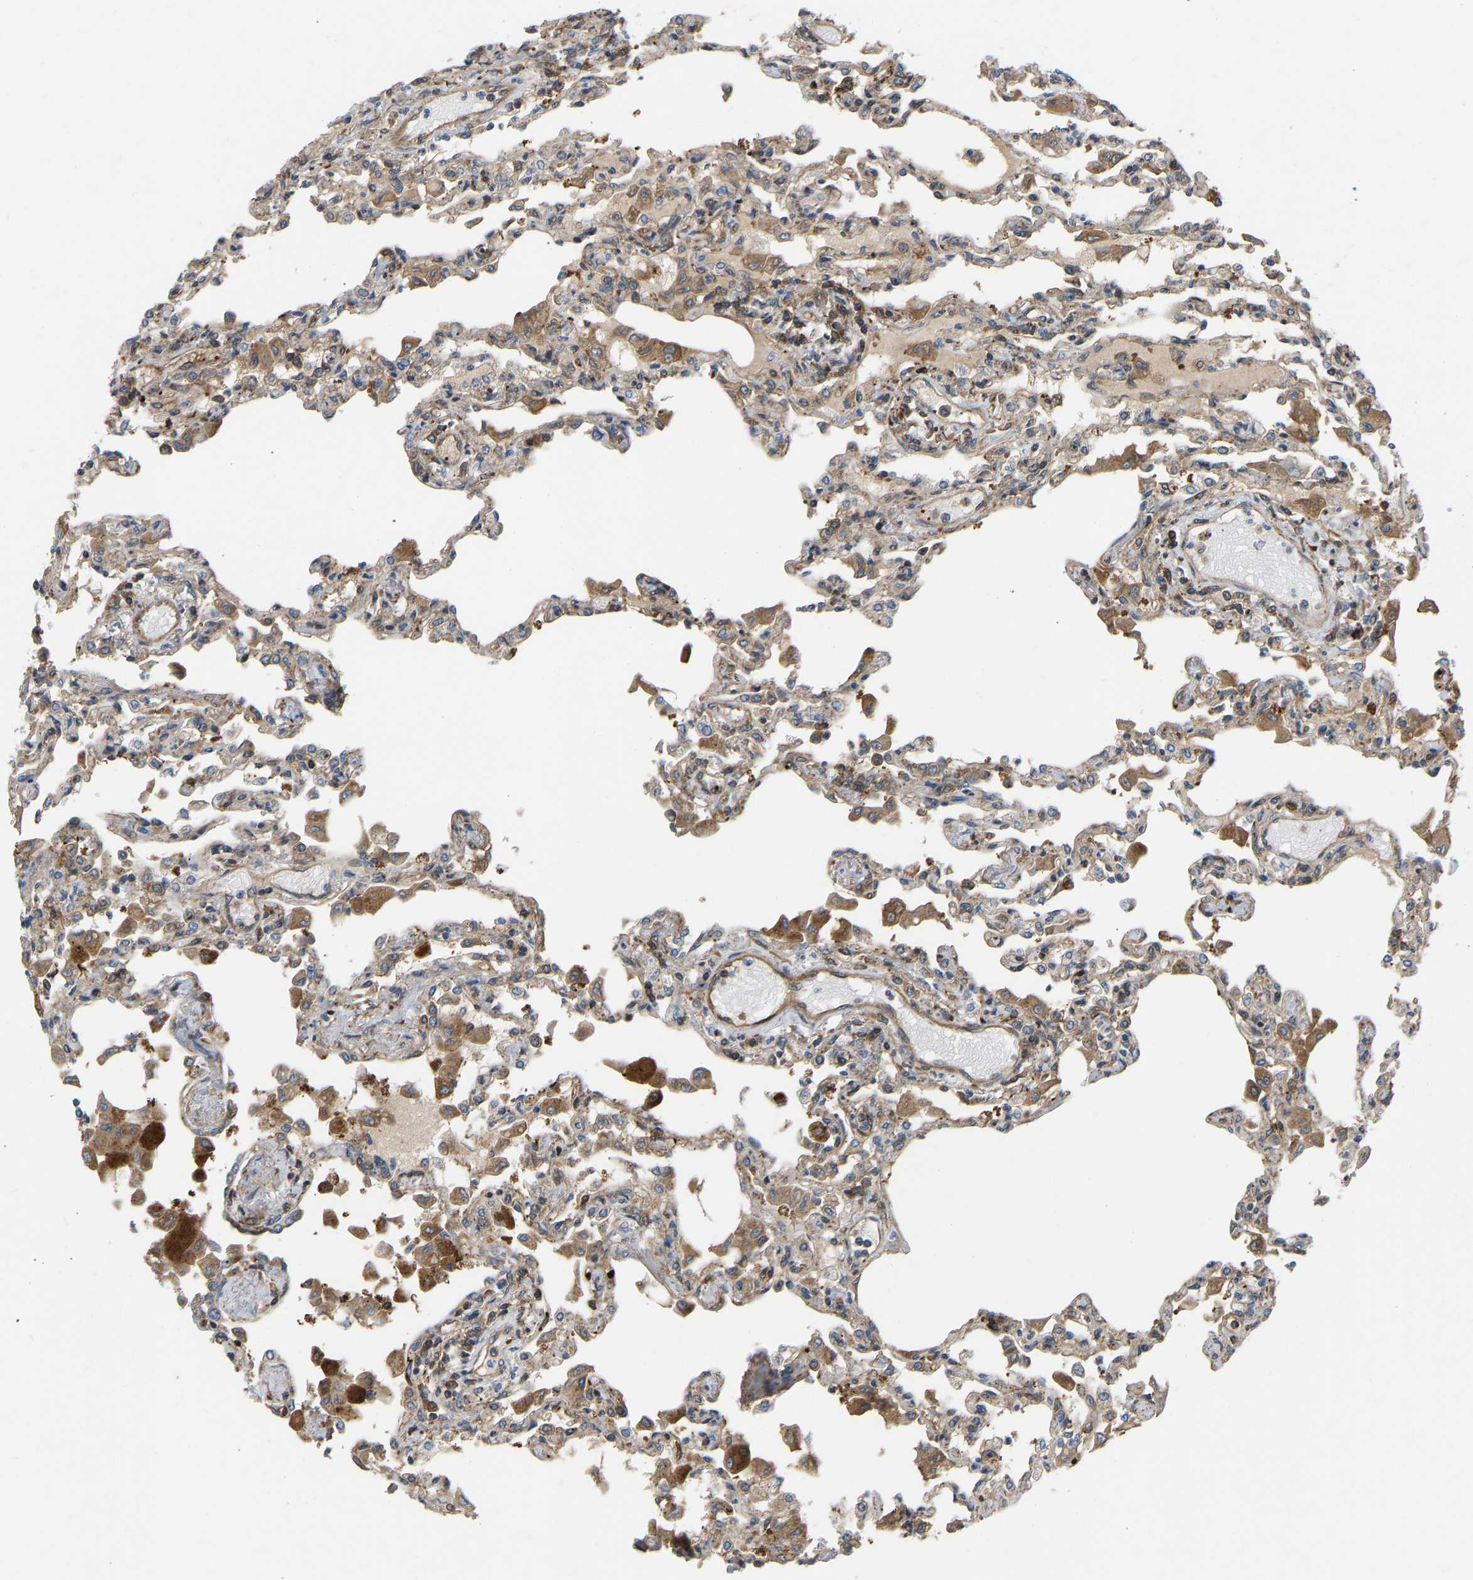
{"staining": {"intensity": "moderate", "quantity": "<25%", "location": "cytoplasmic/membranous"}, "tissue": "lung", "cell_type": "Alveolar cells", "image_type": "normal", "snomed": [{"axis": "morphology", "description": "Normal tissue, NOS"}, {"axis": "topography", "description": "Bronchus"}, {"axis": "topography", "description": "Lung"}], "caption": "The photomicrograph exhibits immunohistochemical staining of unremarkable lung. There is moderate cytoplasmic/membranous staining is appreciated in about <25% of alveolar cells.", "gene": "RASGRF2", "patient": {"sex": "female", "age": 49}}